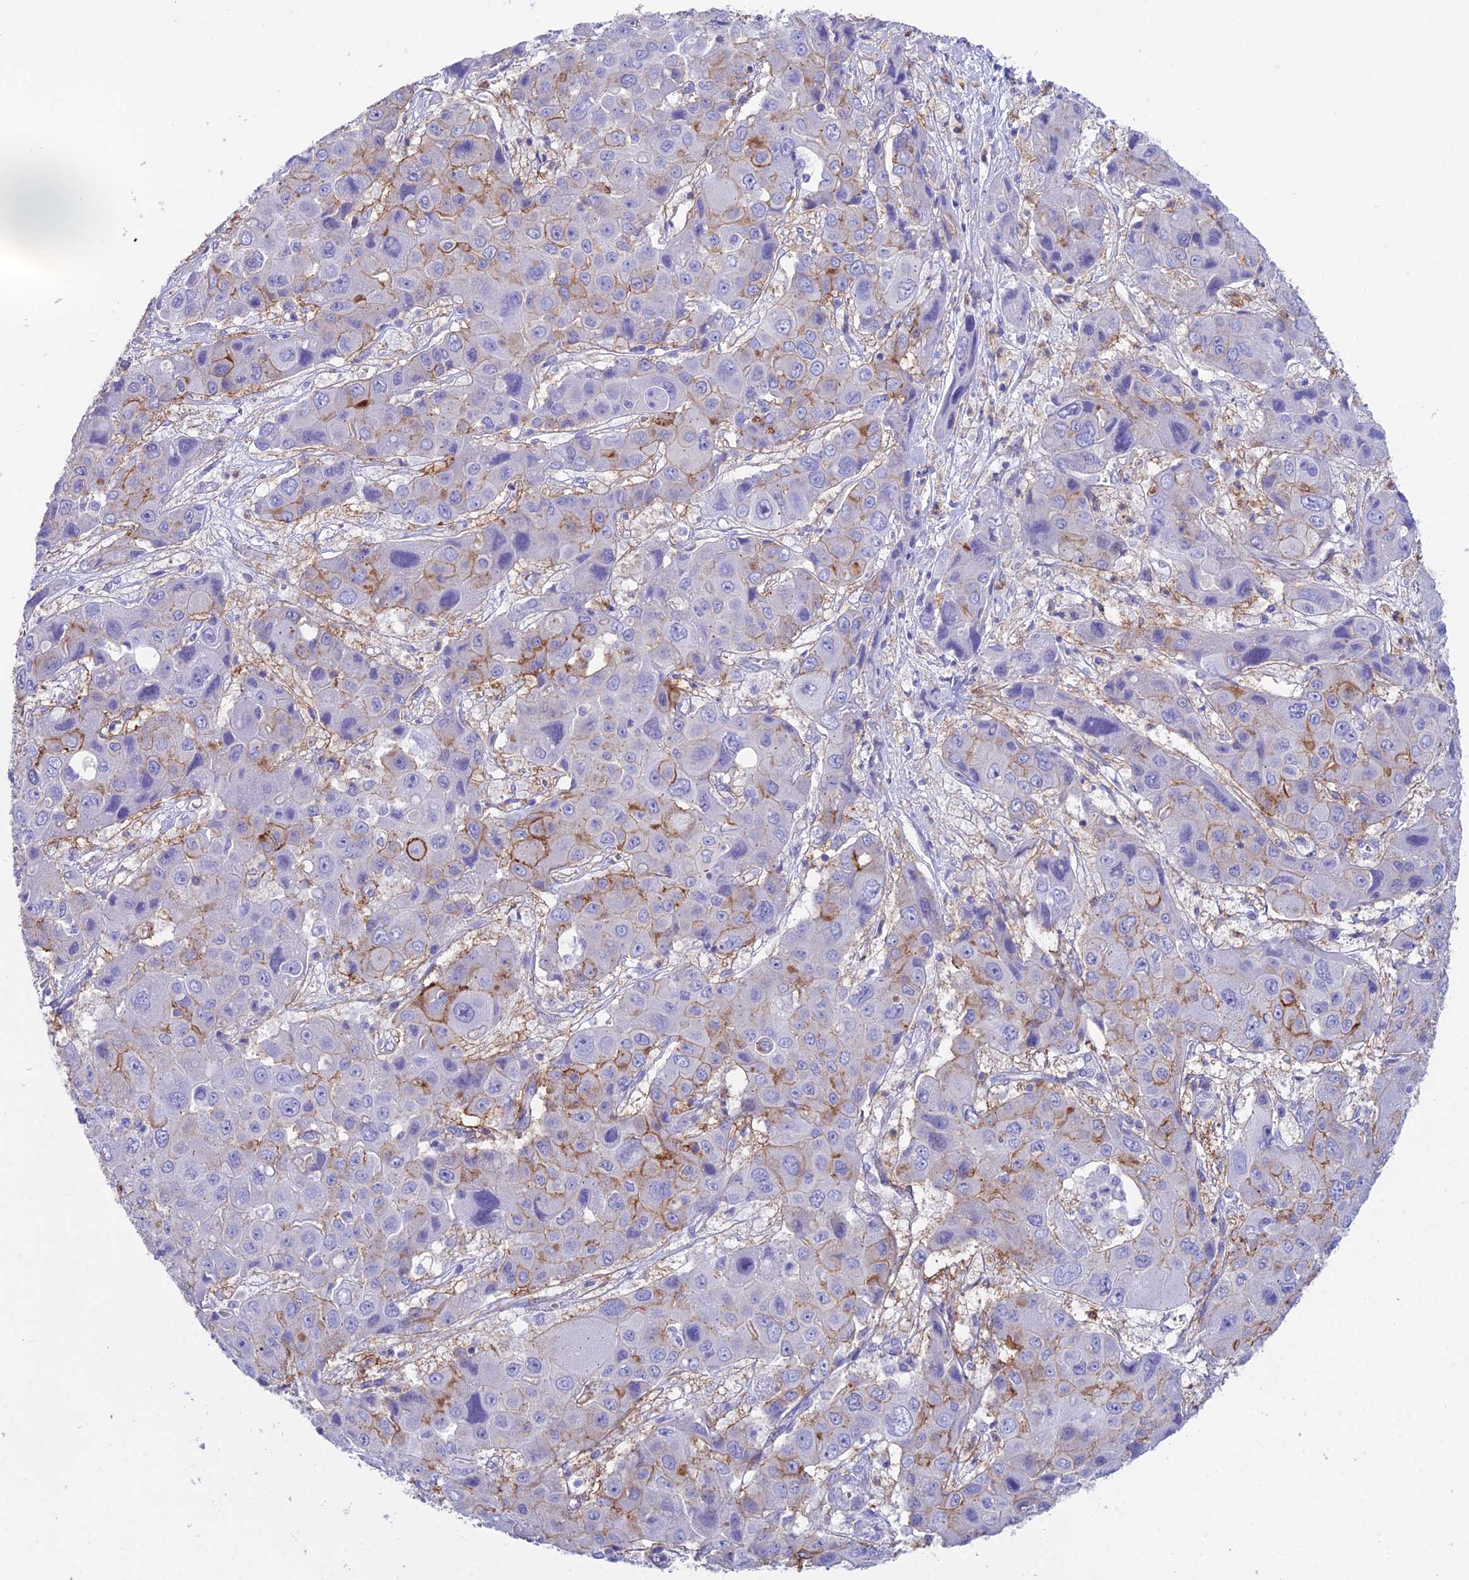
{"staining": {"intensity": "moderate", "quantity": "<25%", "location": "cytoplasmic/membranous"}, "tissue": "liver cancer", "cell_type": "Tumor cells", "image_type": "cancer", "snomed": [{"axis": "morphology", "description": "Cholangiocarcinoma"}, {"axis": "topography", "description": "Liver"}], "caption": "Tumor cells demonstrate low levels of moderate cytoplasmic/membranous expression in approximately <25% of cells in human cholangiocarcinoma (liver).", "gene": "OR1Q1", "patient": {"sex": "male", "age": 67}}